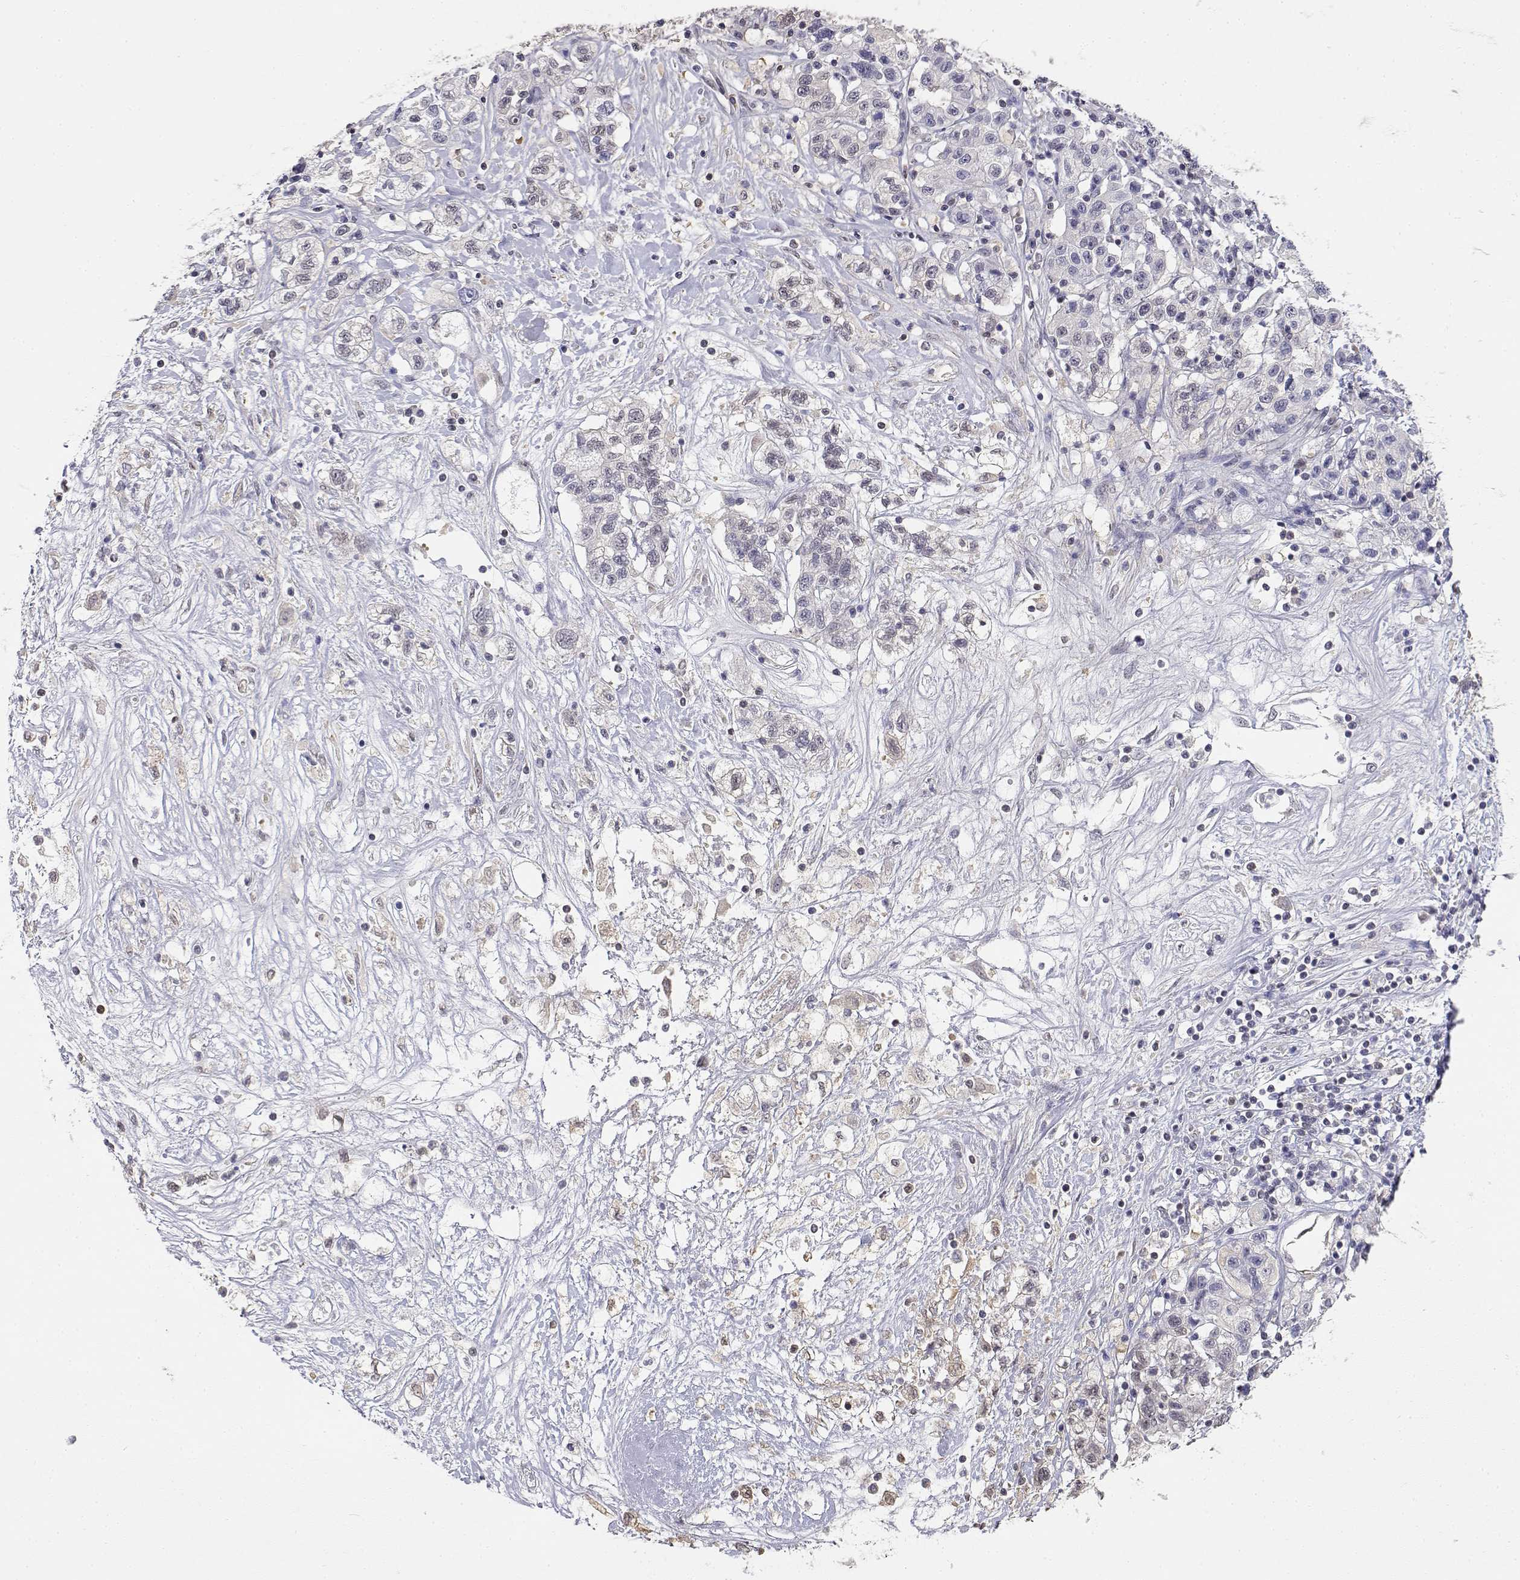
{"staining": {"intensity": "weak", "quantity": "<25%", "location": "cytoplasmic/membranous"}, "tissue": "liver cancer", "cell_type": "Tumor cells", "image_type": "cancer", "snomed": [{"axis": "morphology", "description": "Adenocarcinoma, NOS"}, {"axis": "morphology", "description": "Cholangiocarcinoma"}, {"axis": "topography", "description": "Liver"}], "caption": "The image exhibits no significant positivity in tumor cells of cholangiocarcinoma (liver).", "gene": "ADA", "patient": {"sex": "male", "age": 64}}